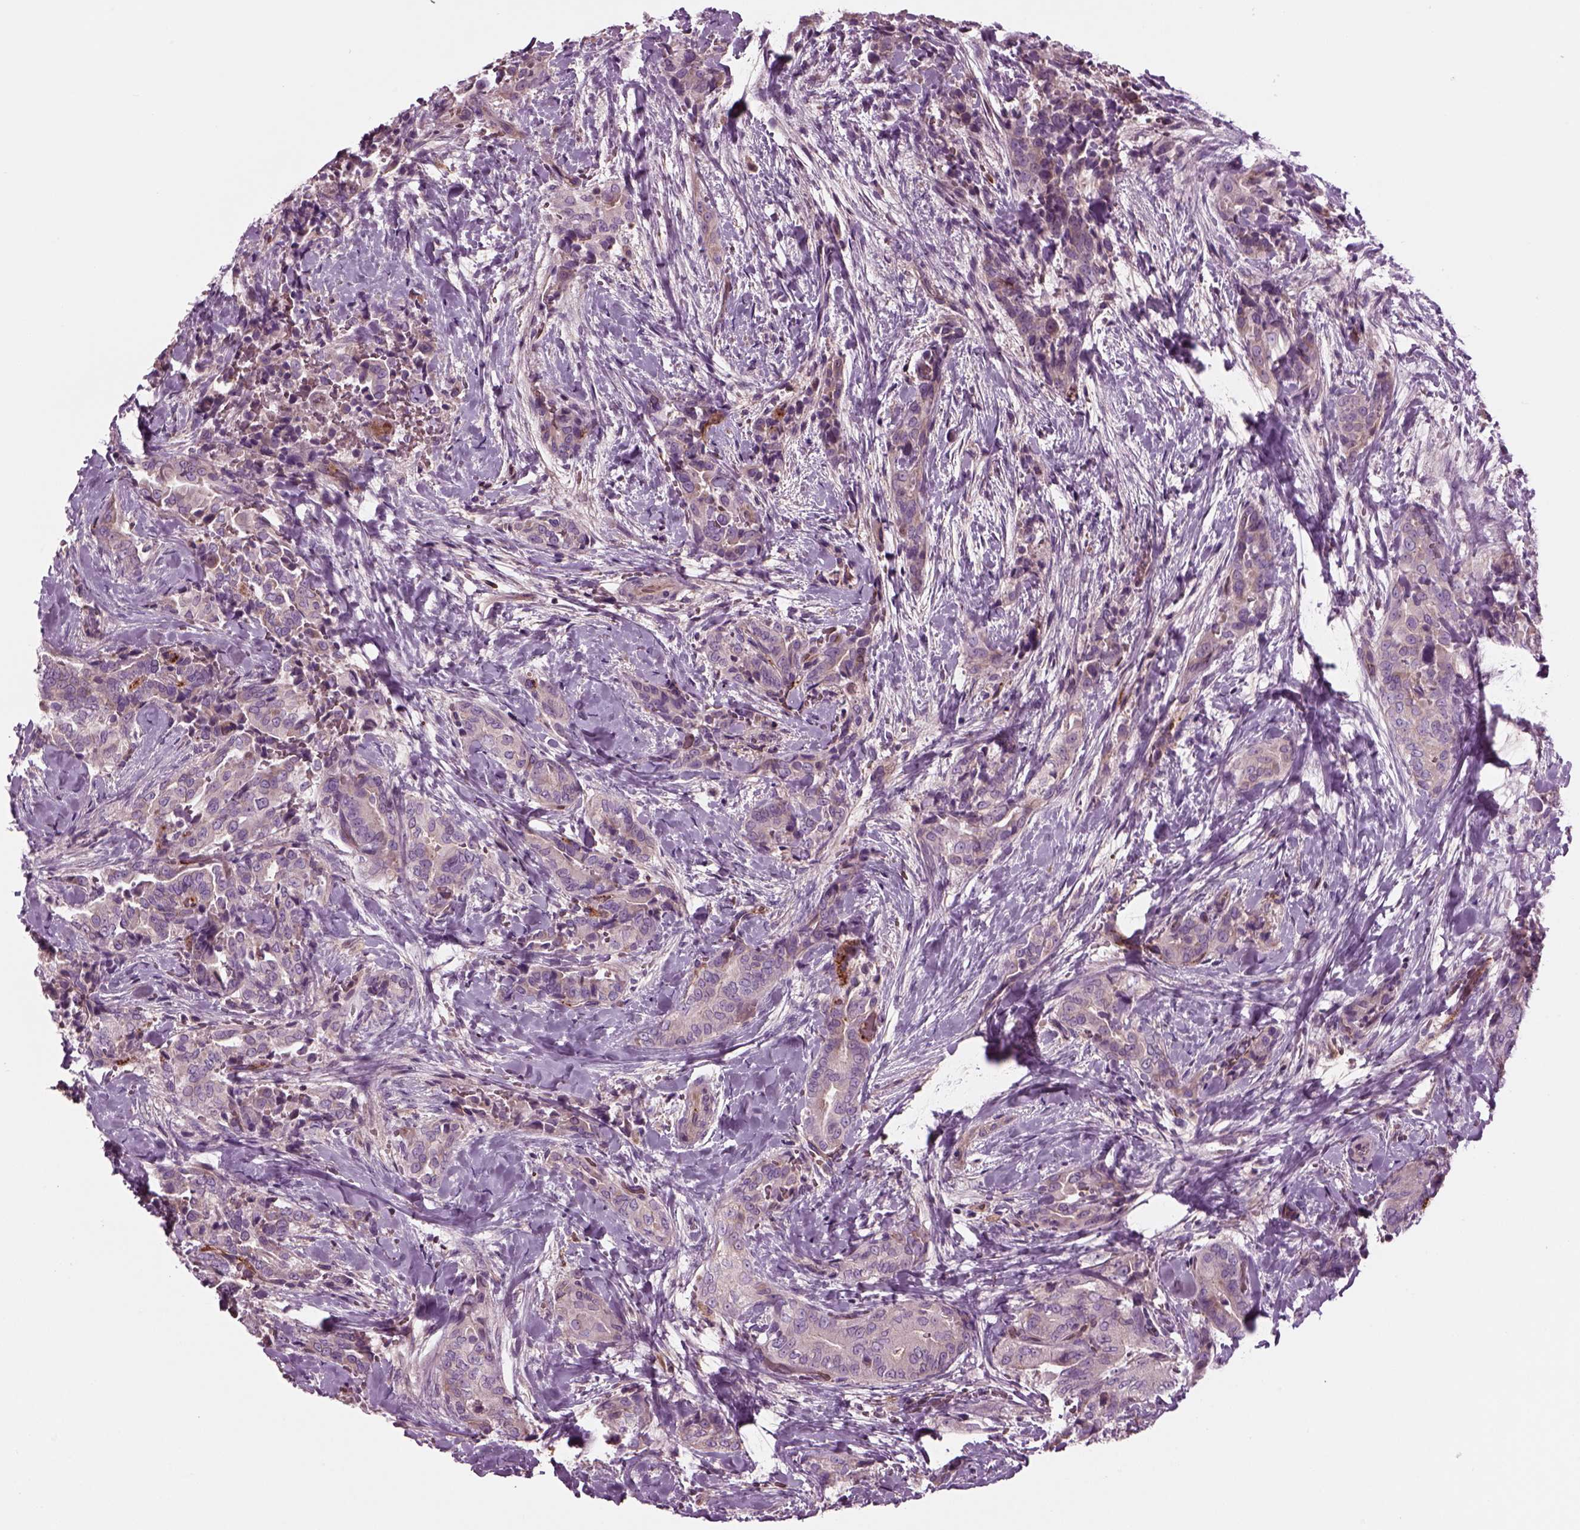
{"staining": {"intensity": "weak", "quantity": ">75%", "location": "cytoplasmic/membranous"}, "tissue": "thyroid cancer", "cell_type": "Tumor cells", "image_type": "cancer", "snomed": [{"axis": "morphology", "description": "Papillary adenocarcinoma, NOS"}, {"axis": "topography", "description": "Thyroid gland"}], "caption": "This is a histology image of IHC staining of thyroid cancer (papillary adenocarcinoma), which shows weak staining in the cytoplasmic/membranous of tumor cells.", "gene": "SLC2A3", "patient": {"sex": "male", "age": 61}}